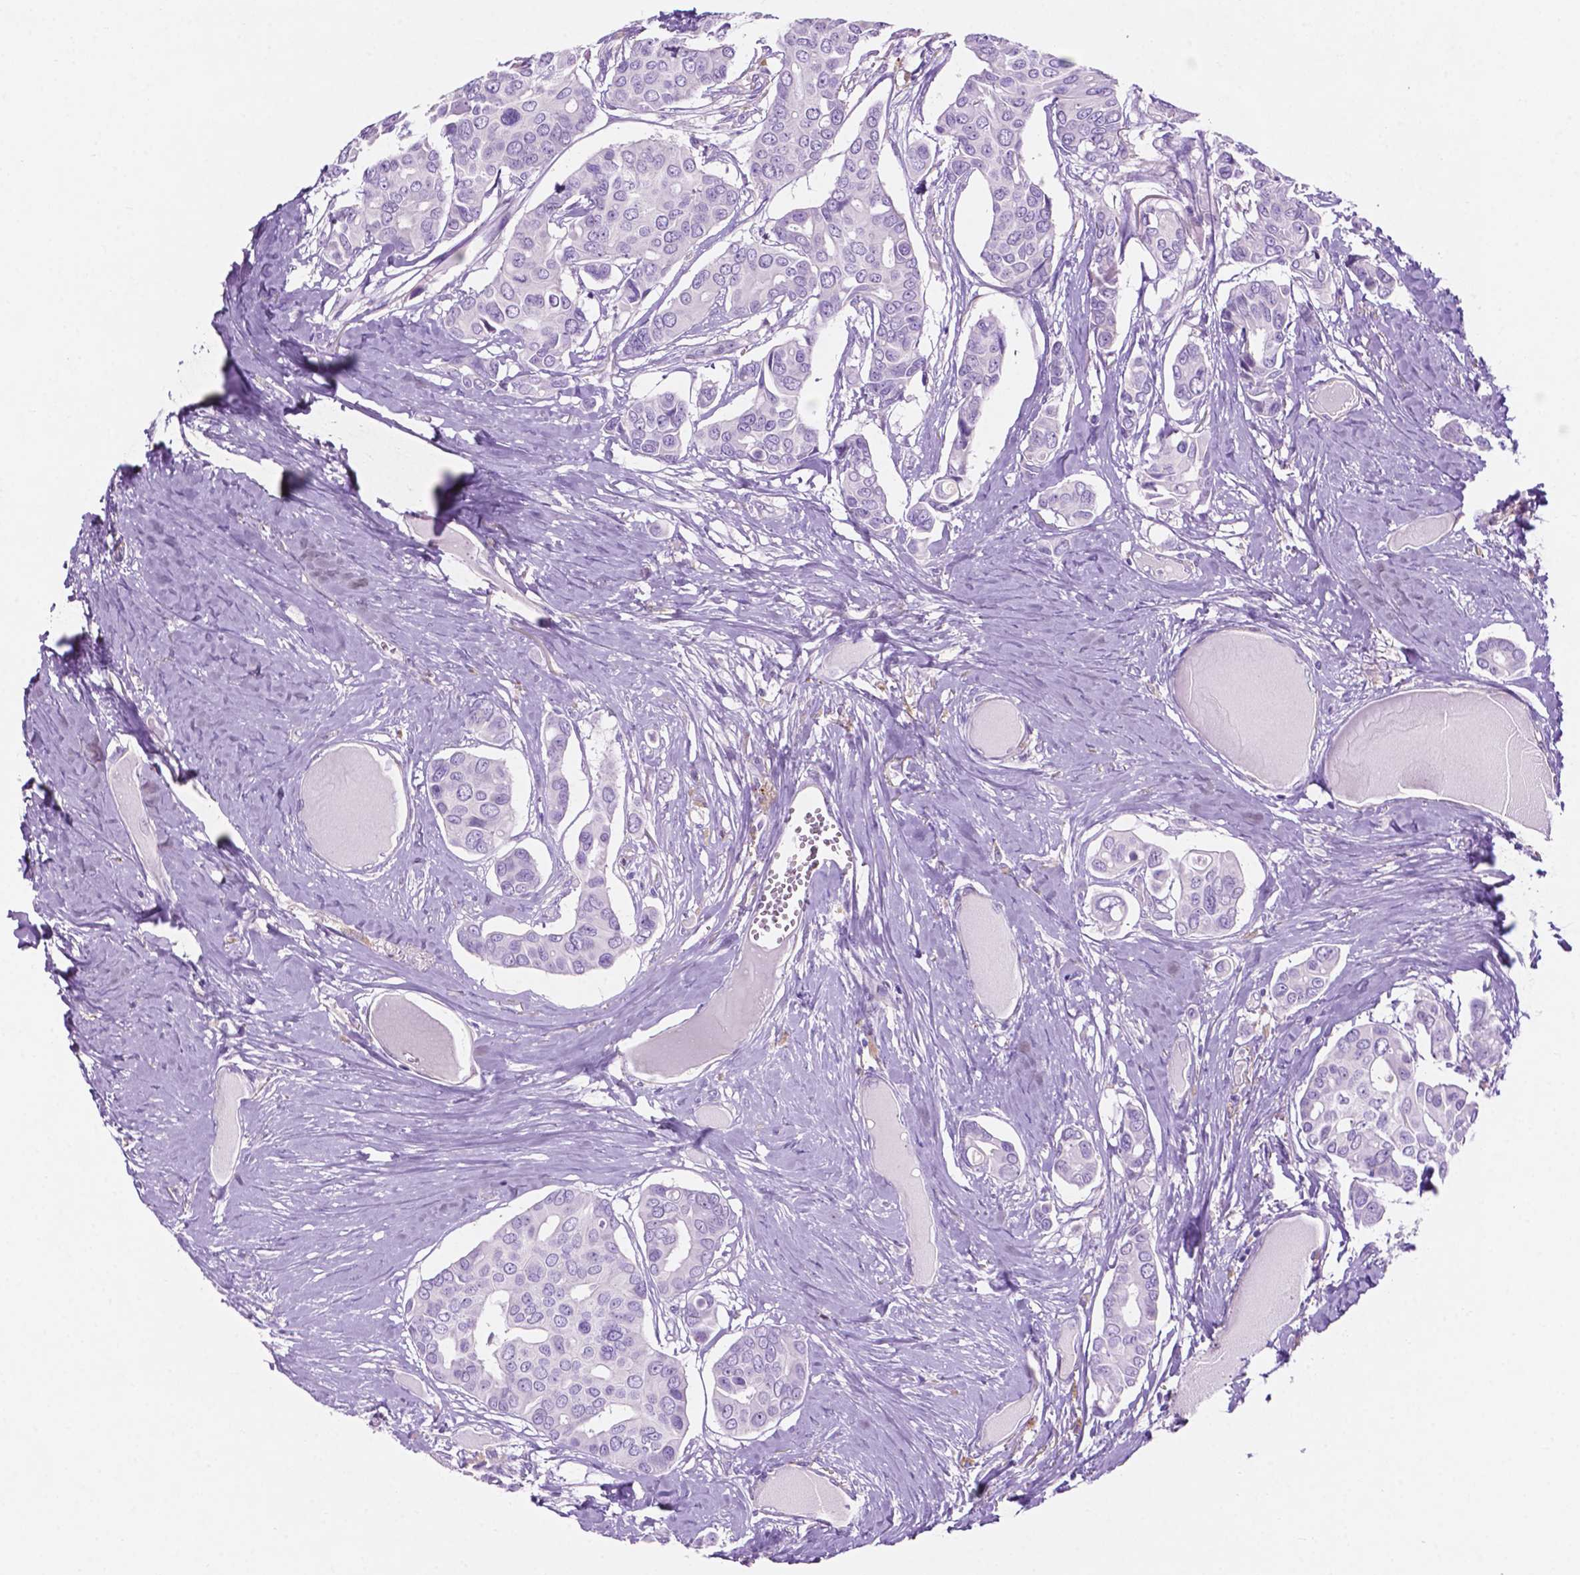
{"staining": {"intensity": "negative", "quantity": "none", "location": "none"}, "tissue": "breast cancer", "cell_type": "Tumor cells", "image_type": "cancer", "snomed": [{"axis": "morphology", "description": "Duct carcinoma"}, {"axis": "topography", "description": "Breast"}], "caption": "Immunohistochemical staining of human breast cancer shows no significant staining in tumor cells. The staining is performed using DAB brown chromogen with nuclei counter-stained in using hematoxylin.", "gene": "ASPG", "patient": {"sex": "female", "age": 54}}